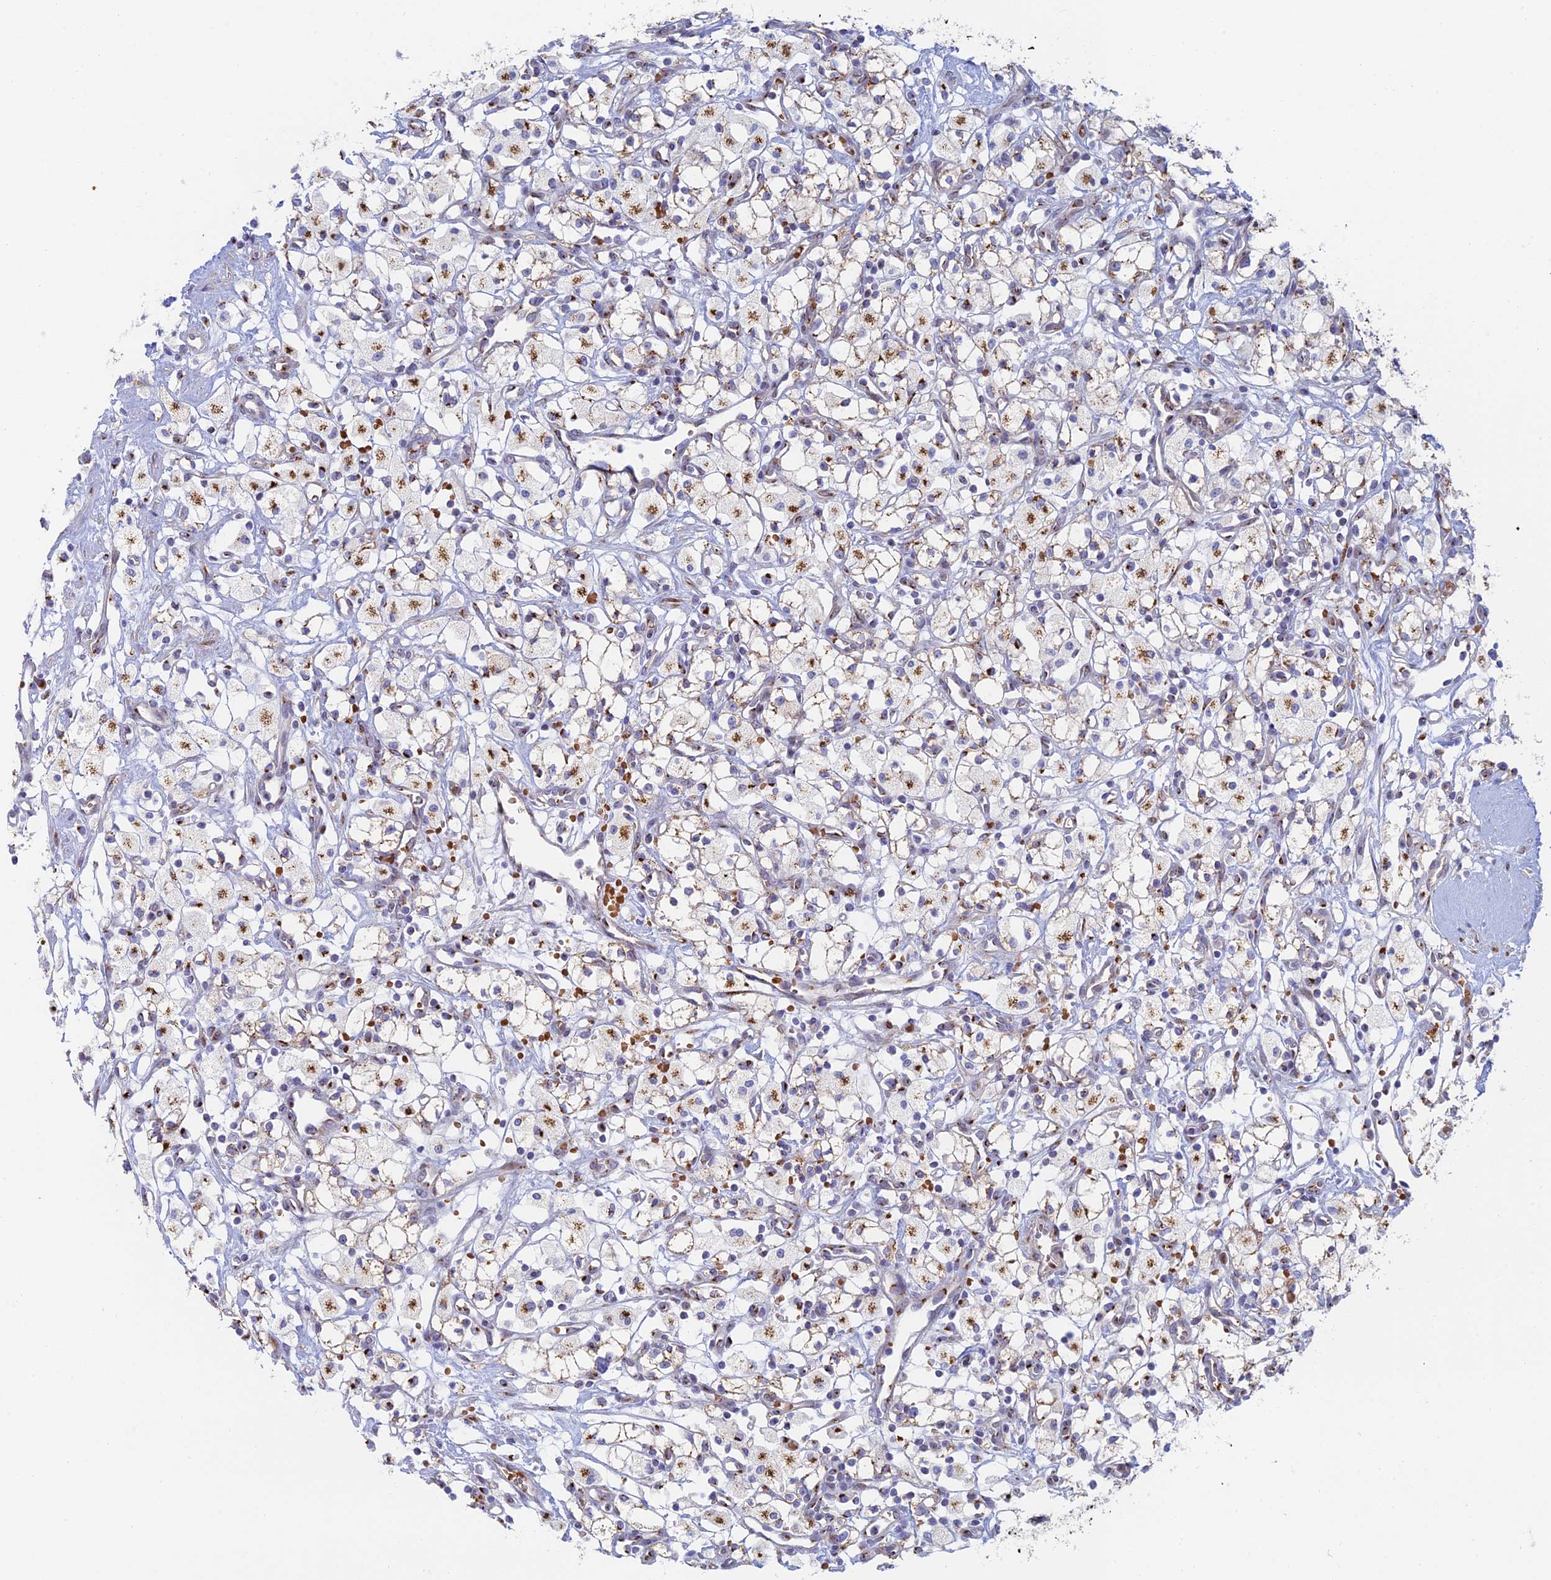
{"staining": {"intensity": "moderate", "quantity": "25%-75%", "location": "cytoplasmic/membranous"}, "tissue": "renal cancer", "cell_type": "Tumor cells", "image_type": "cancer", "snomed": [{"axis": "morphology", "description": "Adenocarcinoma, NOS"}, {"axis": "topography", "description": "Kidney"}], "caption": "Immunohistochemistry of renal adenocarcinoma shows medium levels of moderate cytoplasmic/membranous staining in approximately 25%-75% of tumor cells.", "gene": "HS2ST1", "patient": {"sex": "male", "age": 59}}